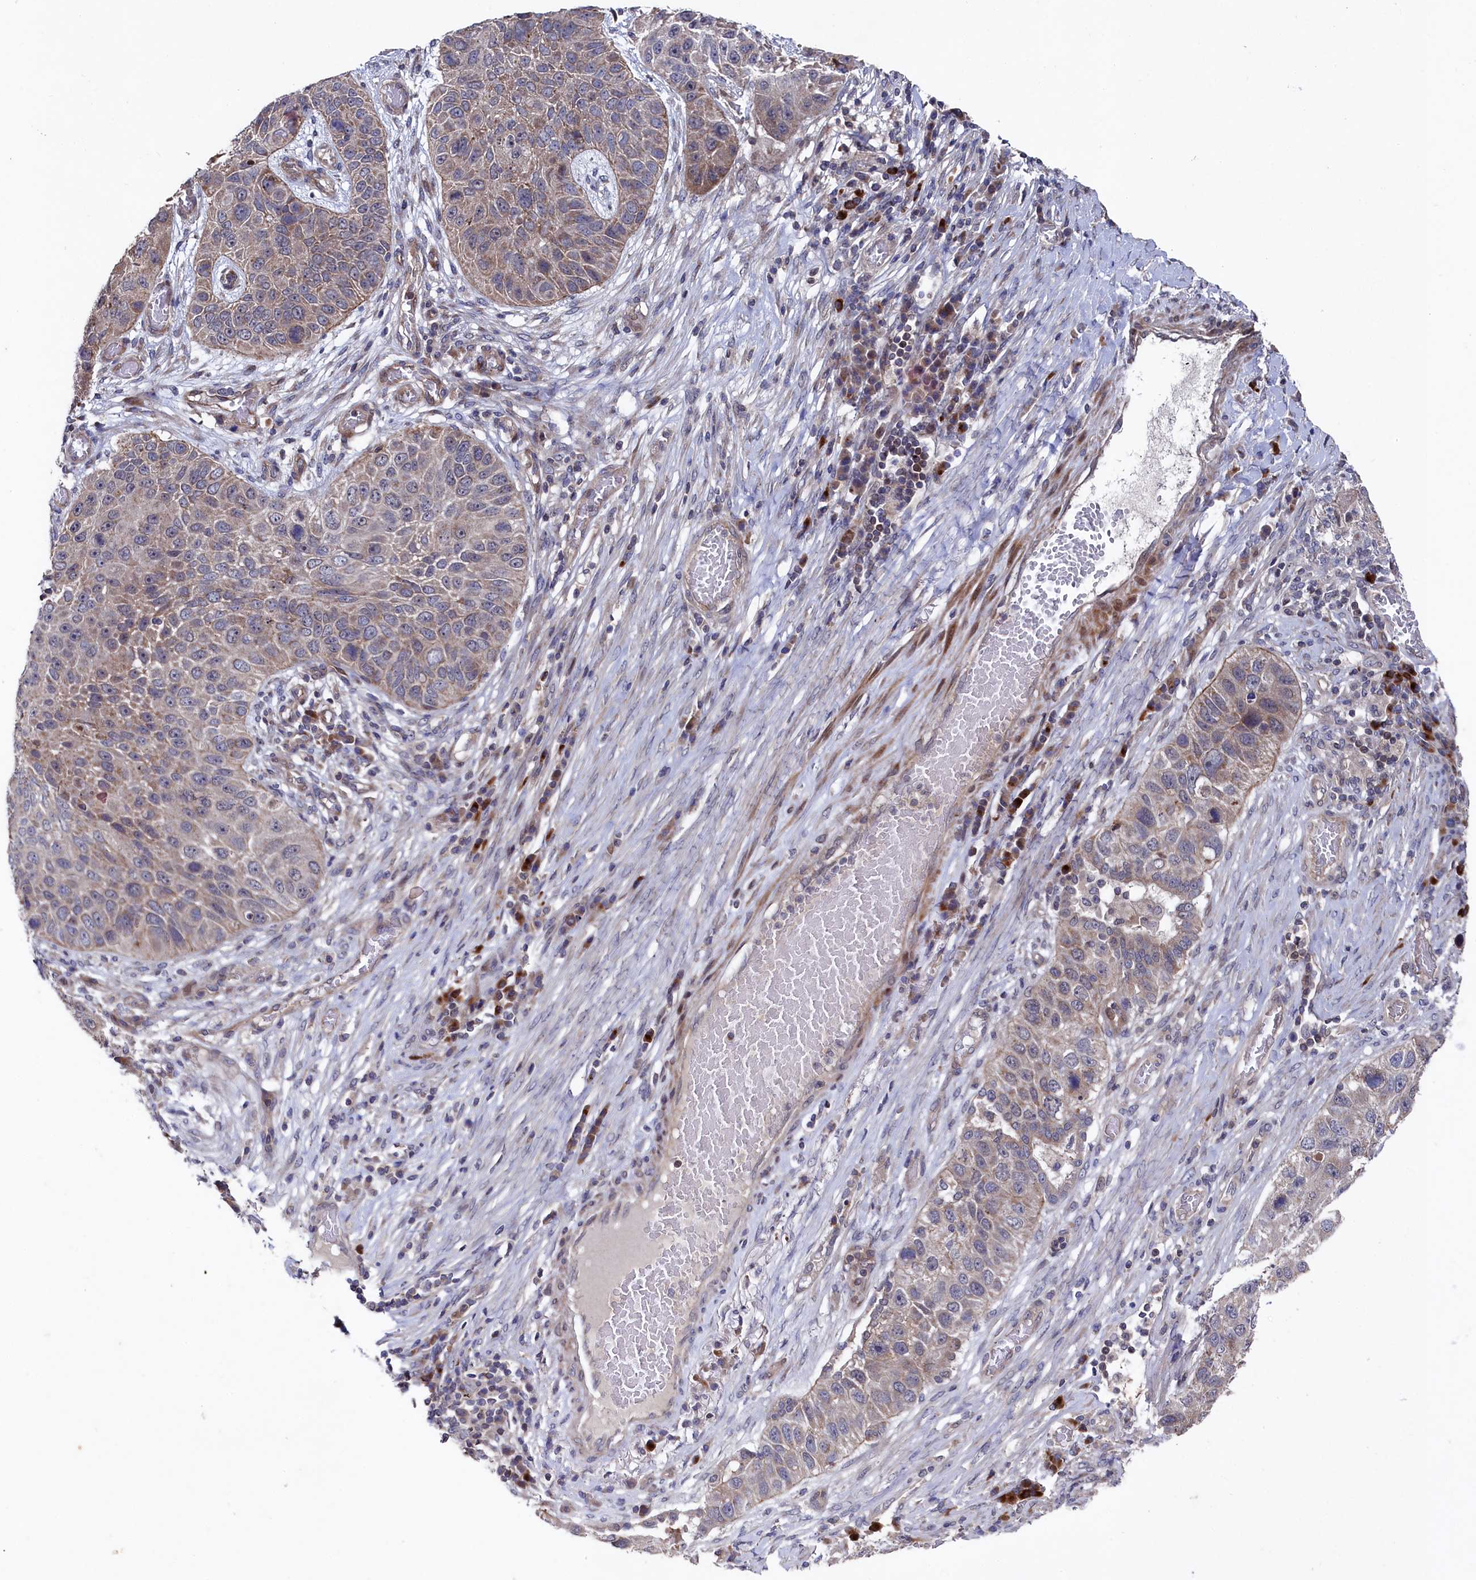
{"staining": {"intensity": "moderate", "quantity": "<25%", "location": "cytoplasmic/membranous"}, "tissue": "lung cancer", "cell_type": "Tumor cells", "image_type": "cancer", "snomed": [{"axis": "morphology", "description": "Squamous cell carcinoma, NOS"}, {"axis": "topography", "description": "Lung"}], "caption": "Lung squamous cell carcinoma stained for a protein demonstrates moderate cytoplasmic/membranous positivity in tumor cells.", "gene": "SUPV3L1", "patient": {"sex": "male", "age": 61}}